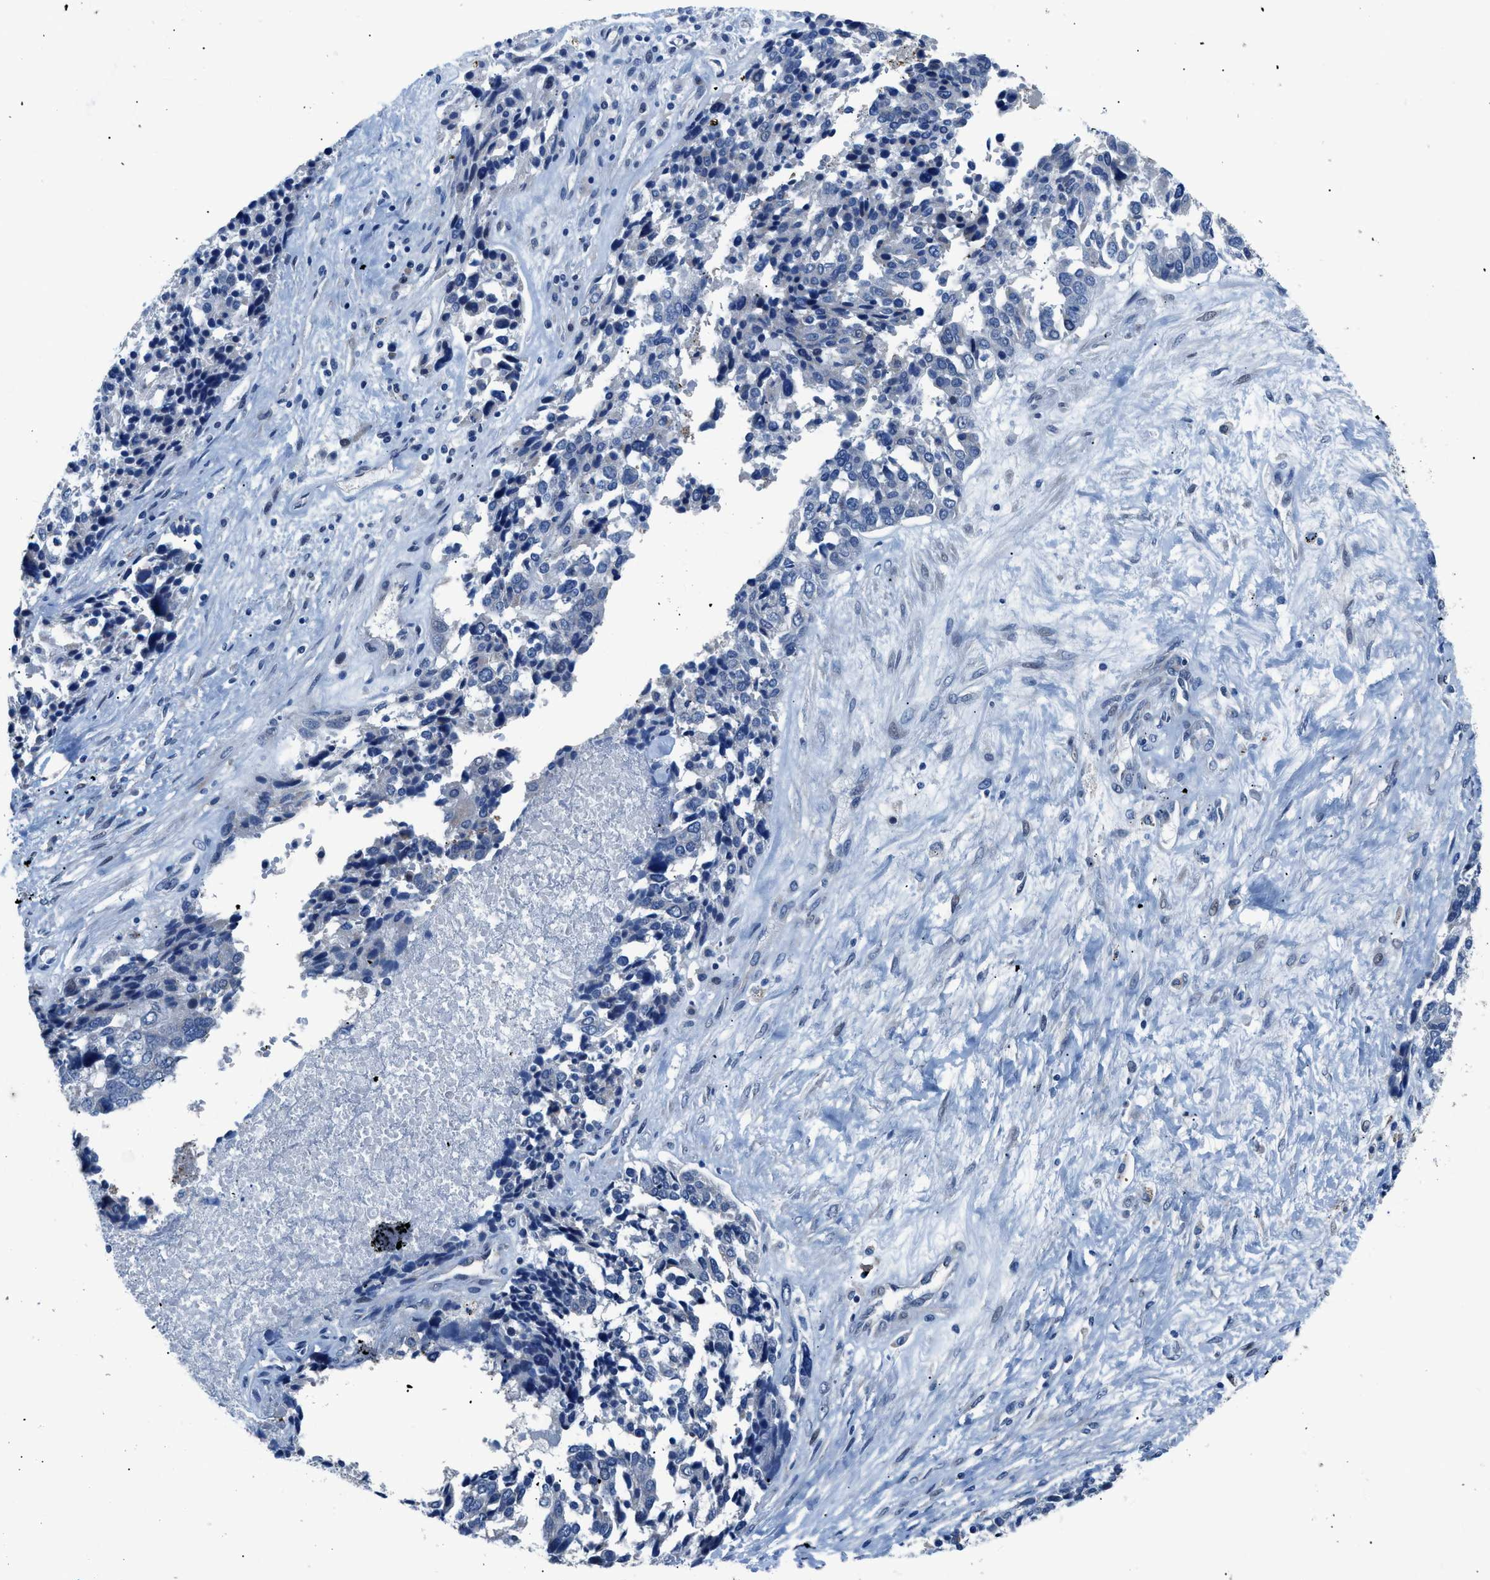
{"staining": {"intensity": "negative", "quantity": "none", "location": "none"}, "tissue": "ovarian cancer", "cell_type": "Tumor cells", "image_type": "cancer", "snomed": [{"axis": "morphology", "description": "Cystadenocarcinoma, serous, NOS"}, {"axis": "topography", "description": "Ovary"}], "caption": "The micrograph displays no significant staining in tumor cells of ovarian cancer. (DAB immunohistochemistry visualized using brightfield microscopy, high magnification).", "gene": "UAP1", "patient": {"sex": "female", "age": 44}}